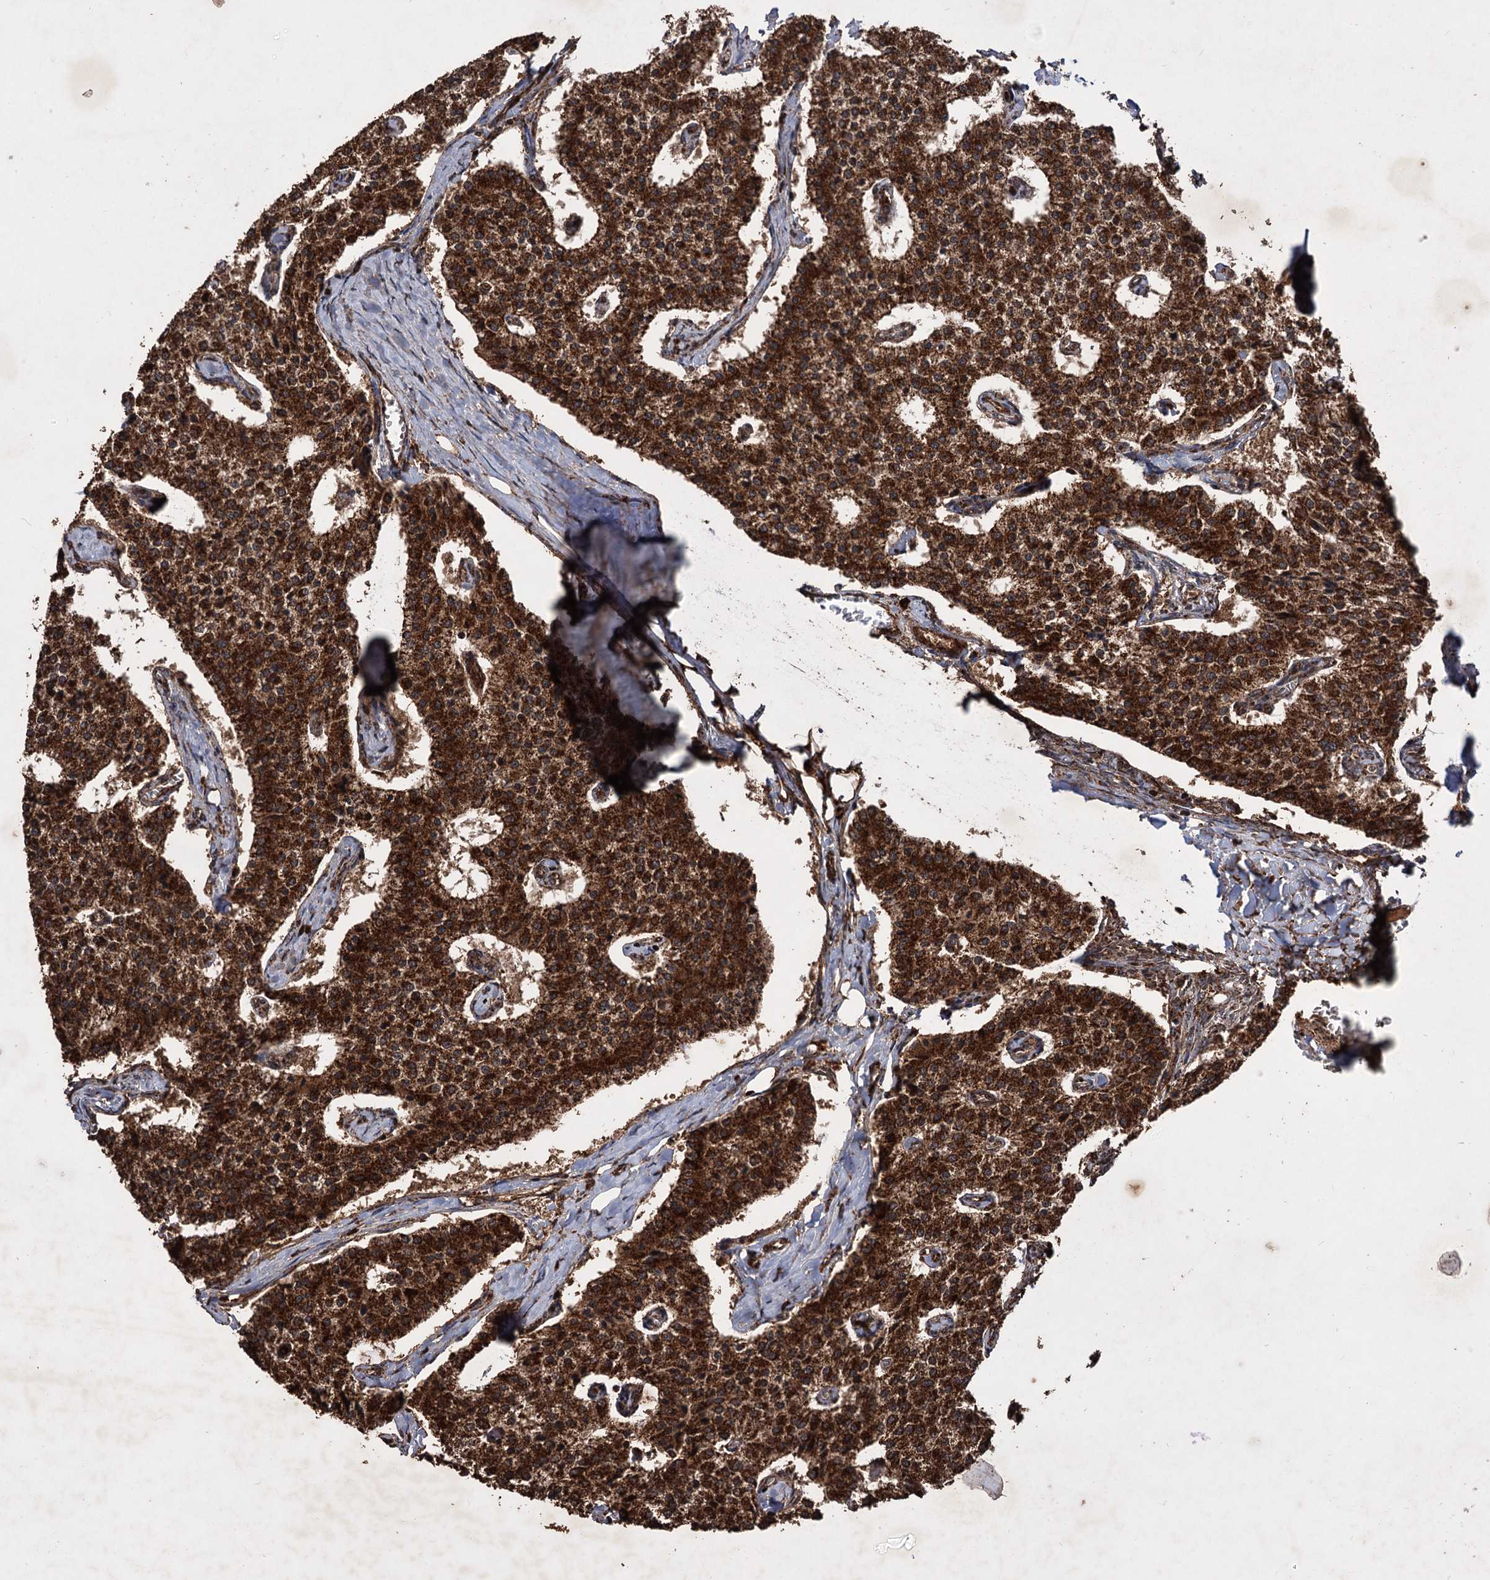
{"staining": {"intensity": "strong", "quantity": ">75%", "location": "cytoplasmic/membranous"}, "tissue": "carcinoid", "cell_type": "Tumor cells", "image_type": "cancer", "snomed": [{"axis": "morphology", "description": "Carcinoid, malignant, NOS"}, {"axis": "topography", "description": "Colon"}], "caption": "Immunohistochemical staining of human carcinoid reveals high levels of strong cytoplasmic/membranous staining in approximately >75% of tumor cells.", "gene": "IPO4", "patient": {"sex": "female", "age": 52}}